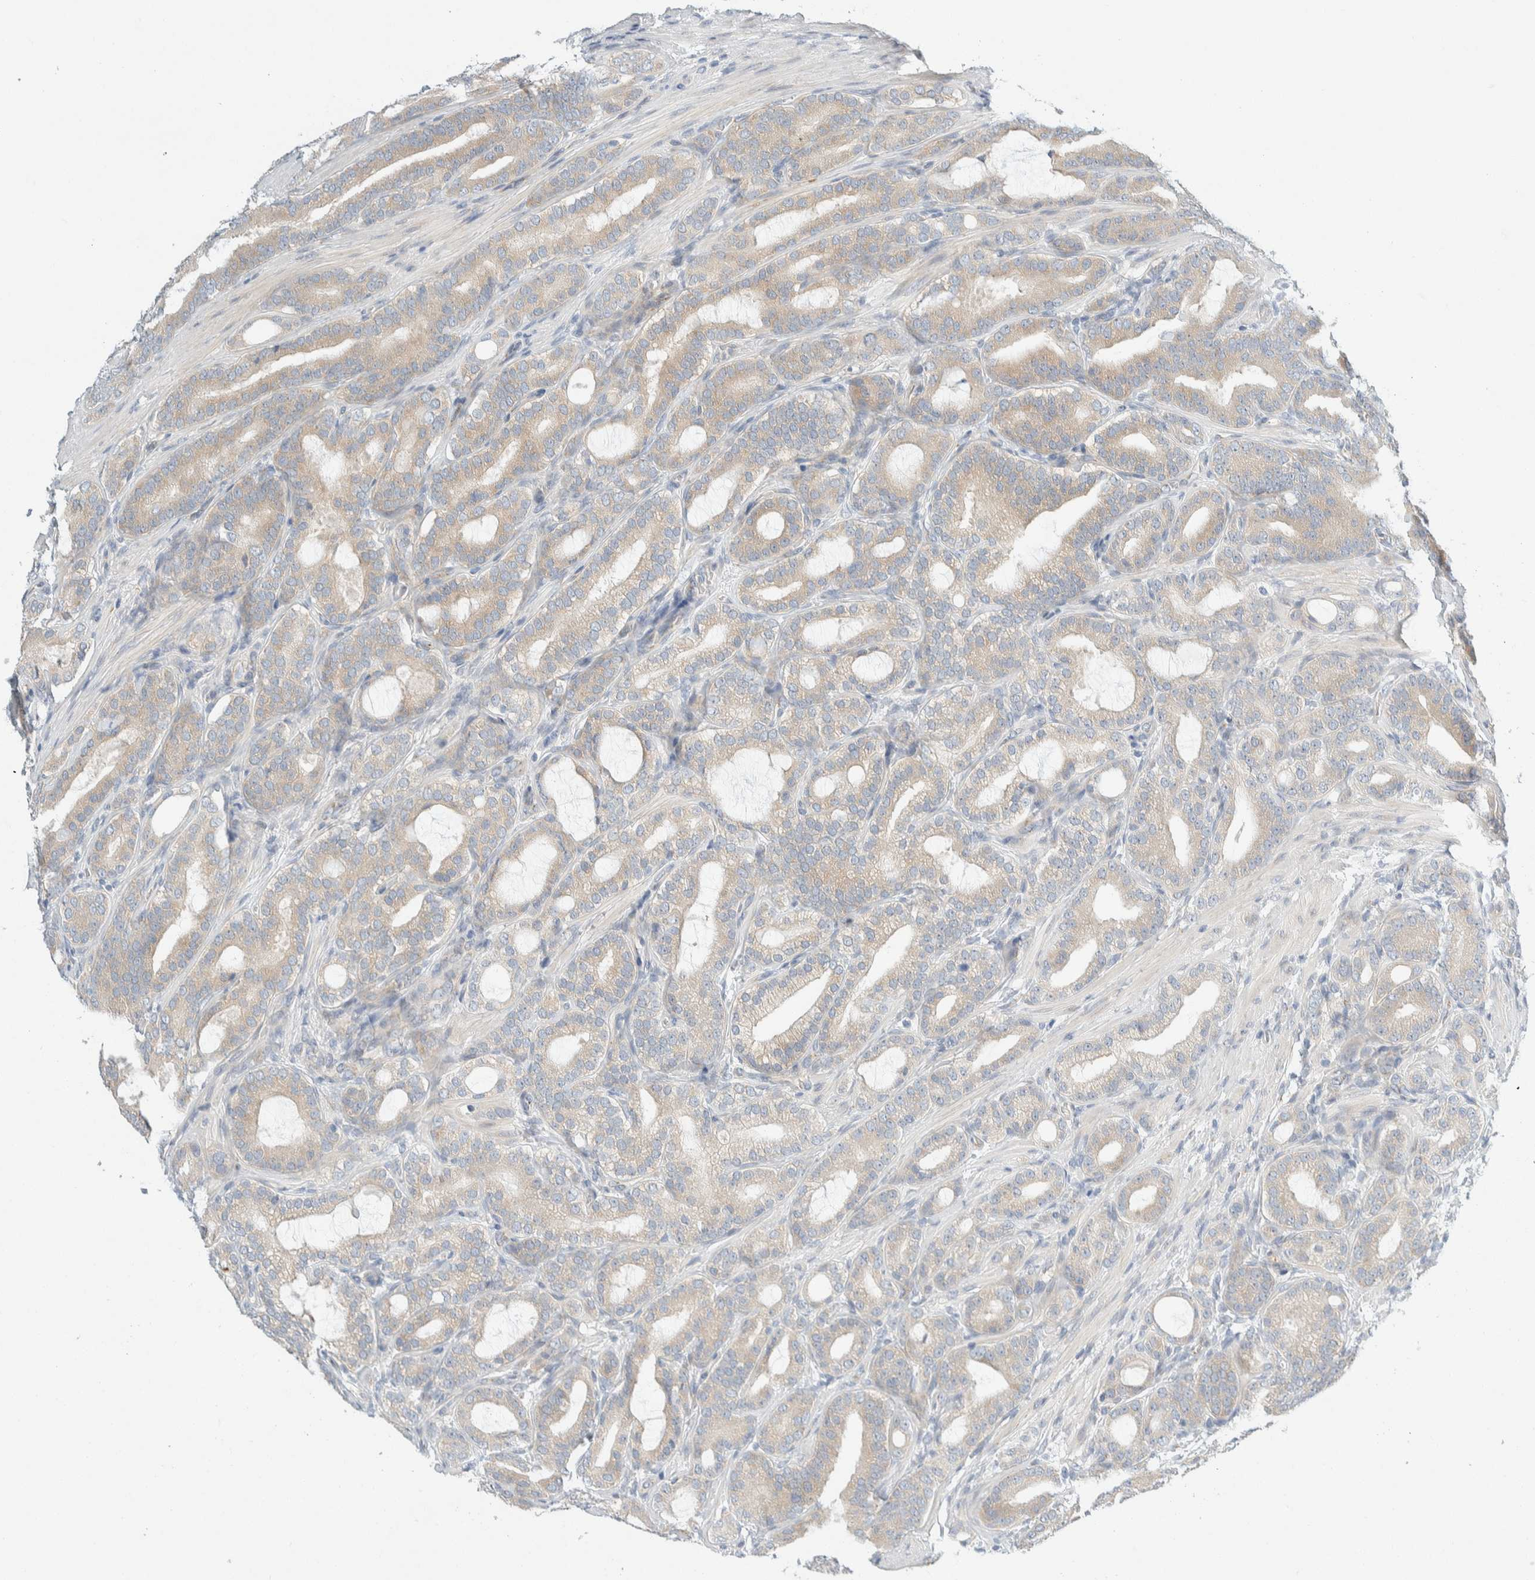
{"staining": {"intensity": "weak", "quantity": "<25%", "location": "cytoplasmic/membranous"}, "tissue": "prostate cancer", "cell_type": "Tumor cells", "image_type": "cancer", "snomed": [{"axis": "morphology", "description": "Adenocarcinoma, High grade"}, {"axis": "topography", "description": "Prostate"}], "caption": "Immunohistochemistry photomicrograph of human adenocarcinoma (high-grade) (prostate) stained for a protein (brown), which reveals no staining in tumor cells.", "gene": "TMEM184B", "patient": {"sex": "male", "age": 60}}